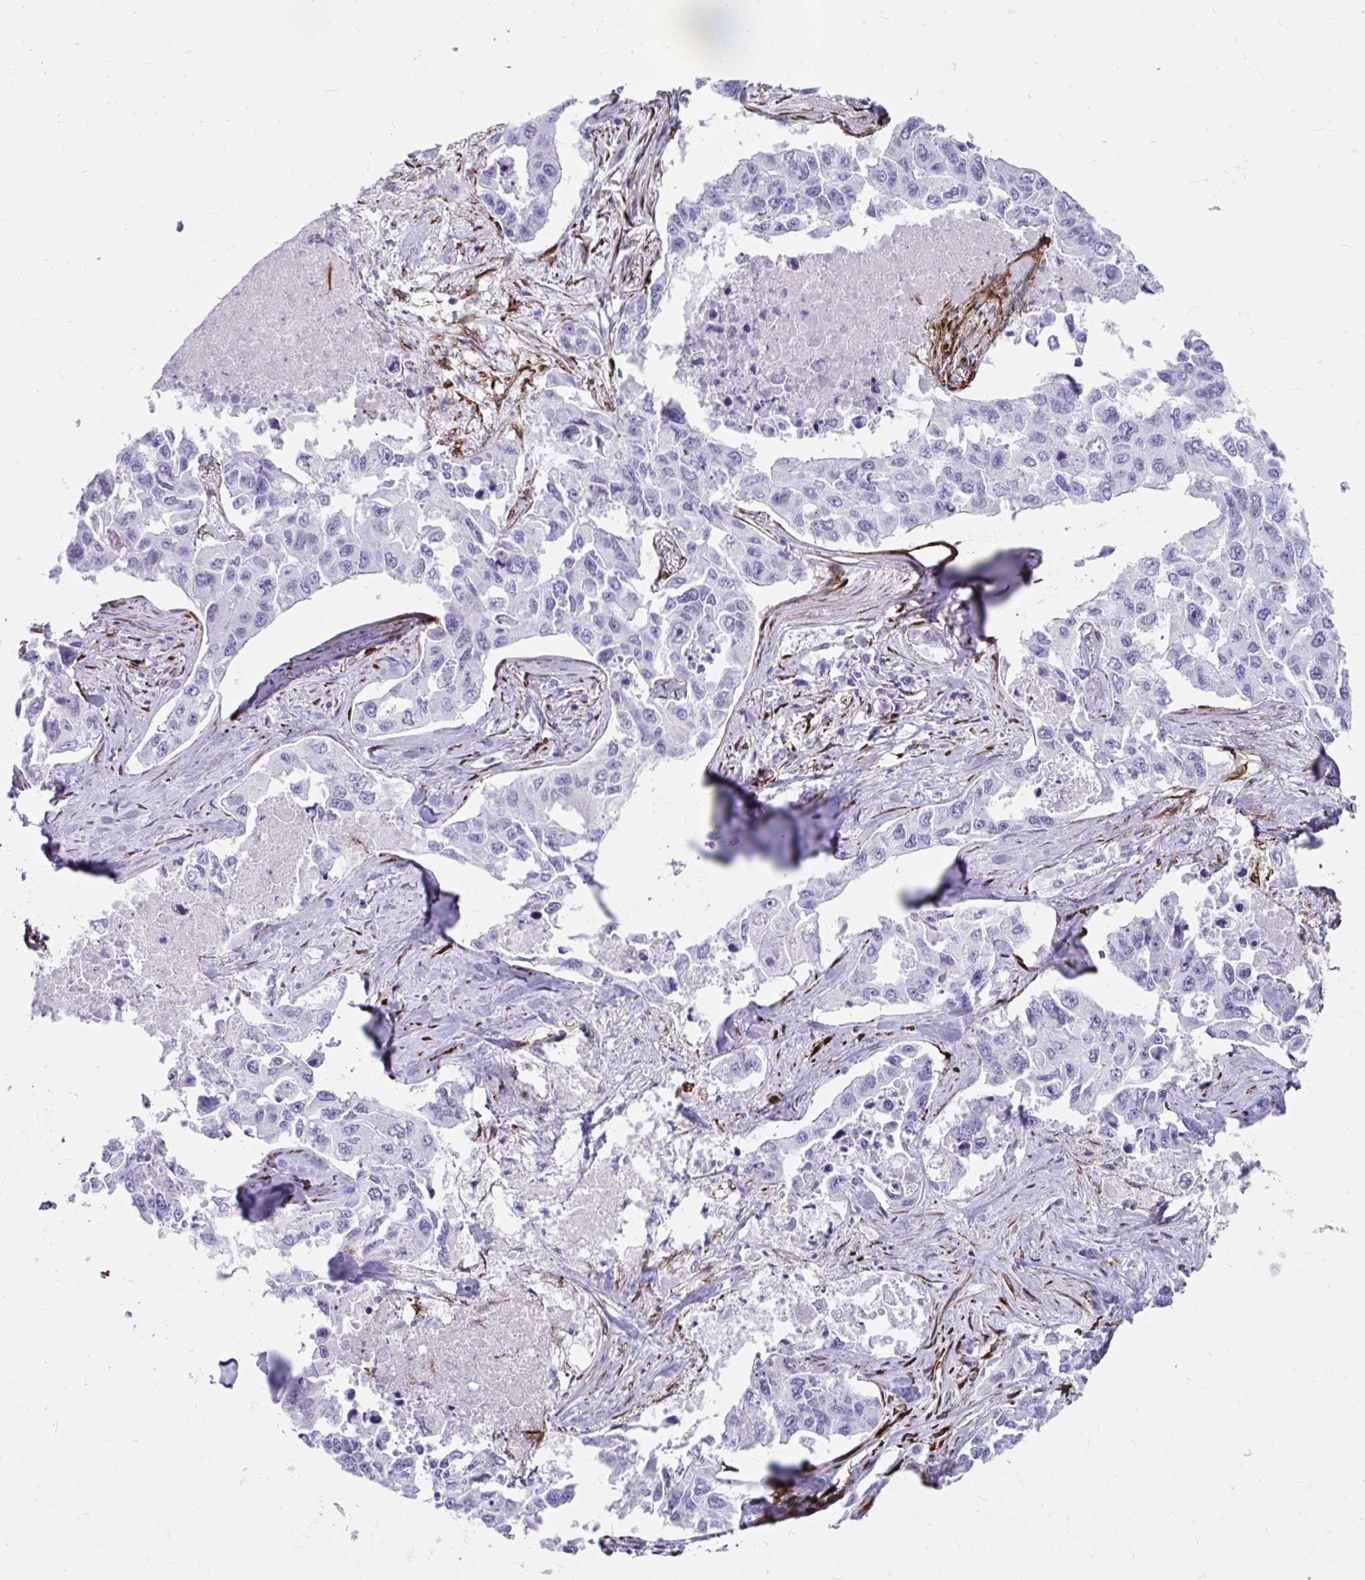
{"staining": {"intensity": "negative", "quantity": "none", "location": "none"}, "tissue": "lung cancer", "cell_type": "Tumor cells", "image_type": "cancer", "snomed": [{"axis": "morphology", "description": "Adenocarcinoma, NOS"}, {"axis": "topography", "description": "Lung"}], "caption": "The photomicrograph exhibits no significant positivity in tumor cells of lung cancer. (DAB (3,3'-diaminobenzidine) immunohistochemistry visualized using brightfield microscopy, high magnification).", "gene": "GRXCR2", "patient": {"sex": "male", "age": 64}}